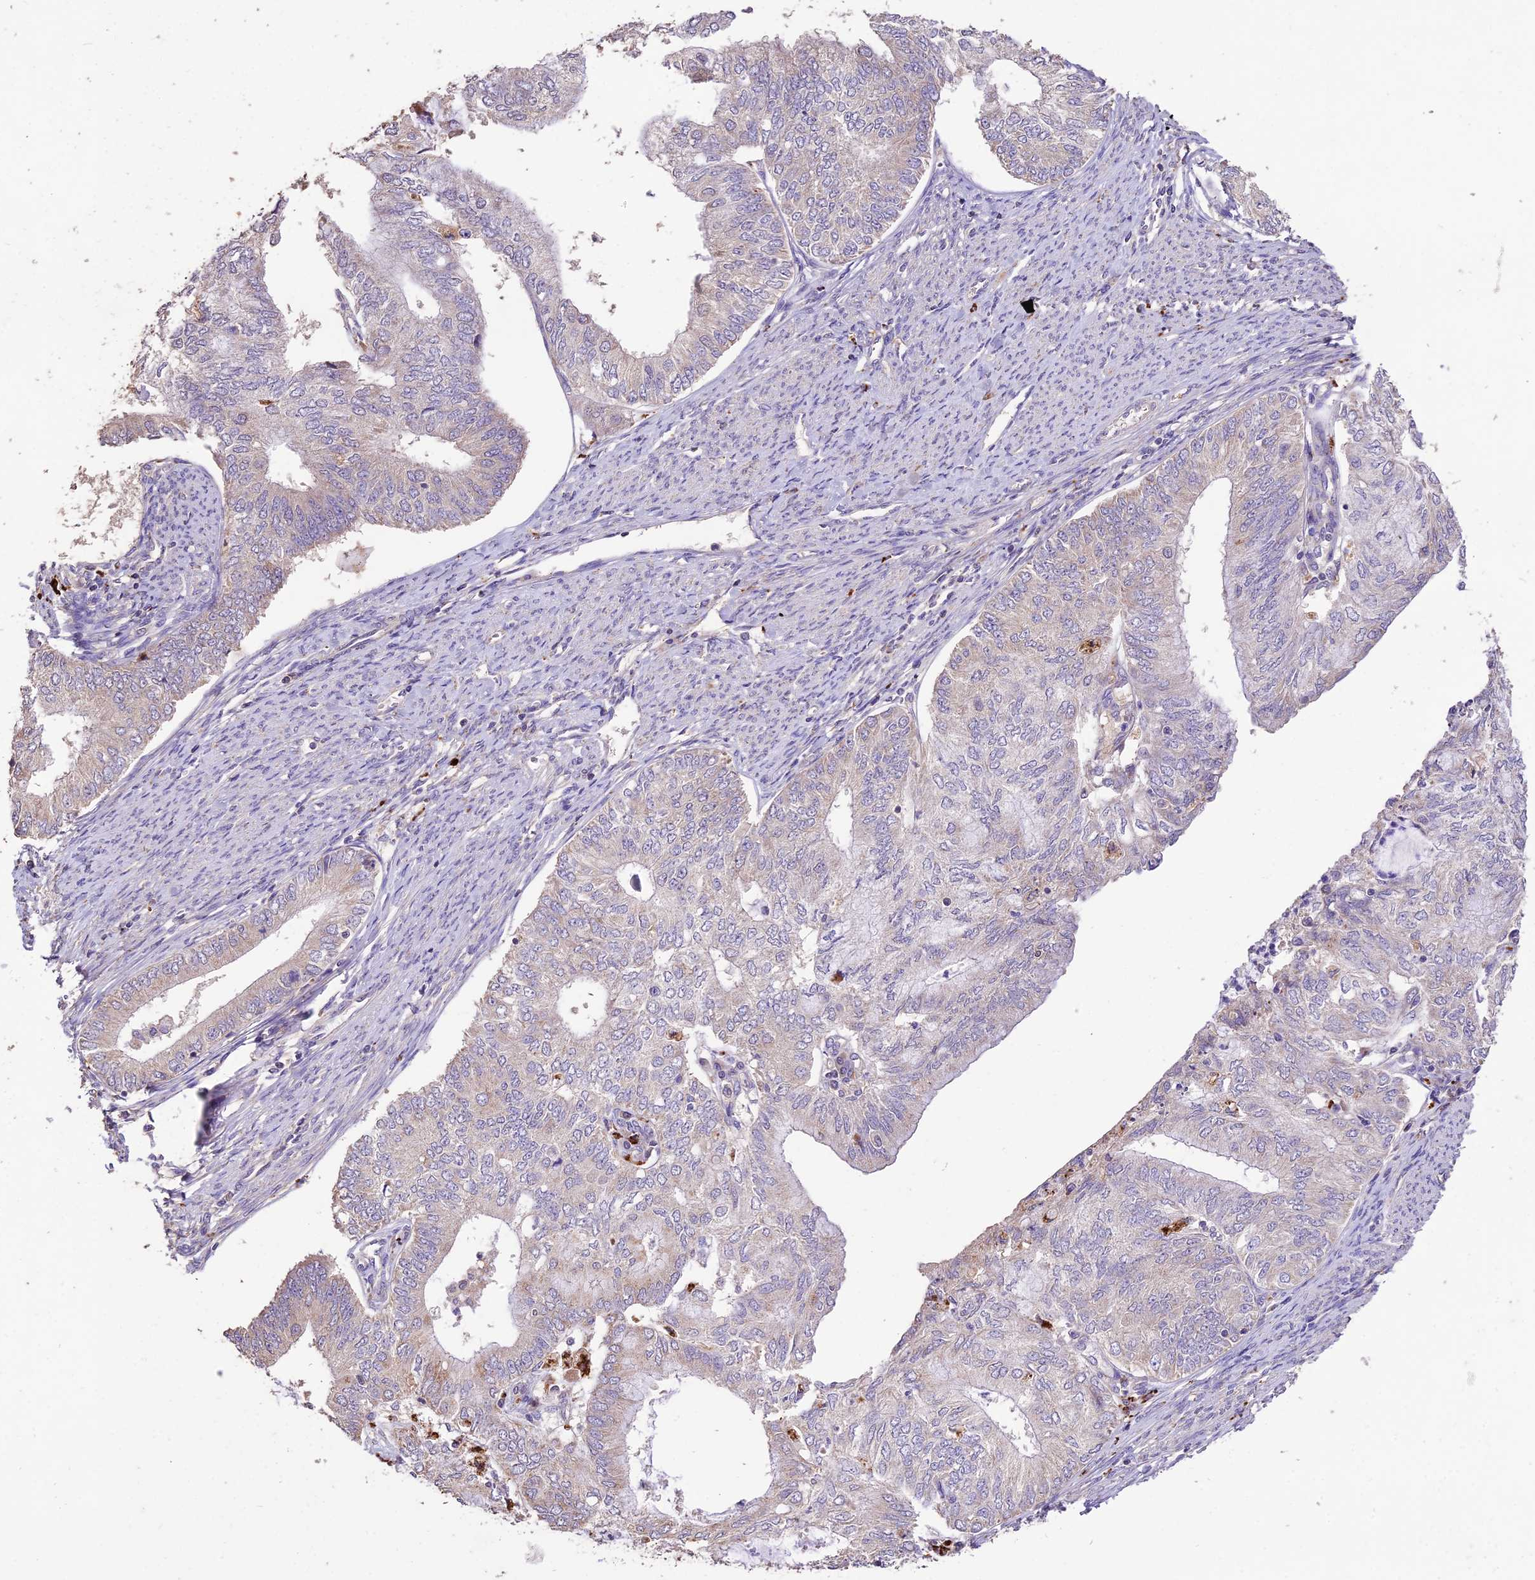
{"staining": {"intensity": "negative", "quantity": "none", "location": "none"}, "tissue": "endometrial cancer", "cell_type": "Tumor cells", "image_type": "cancer", "snomed": [{"axis": "morphology", "description": "Adenocarcinoma, NOS"}, {"axis": "topography", "description": "Endometrium"}], "caption": "This photomicrograph is of adenocarcinoma (endometrial) stained with IHC to label a protein in brown with the nuclei are counter-stained blue. There is no positivity in tumor cells.", "gene": "SDHD", "patient": {"sex": "female", "age": 68}}